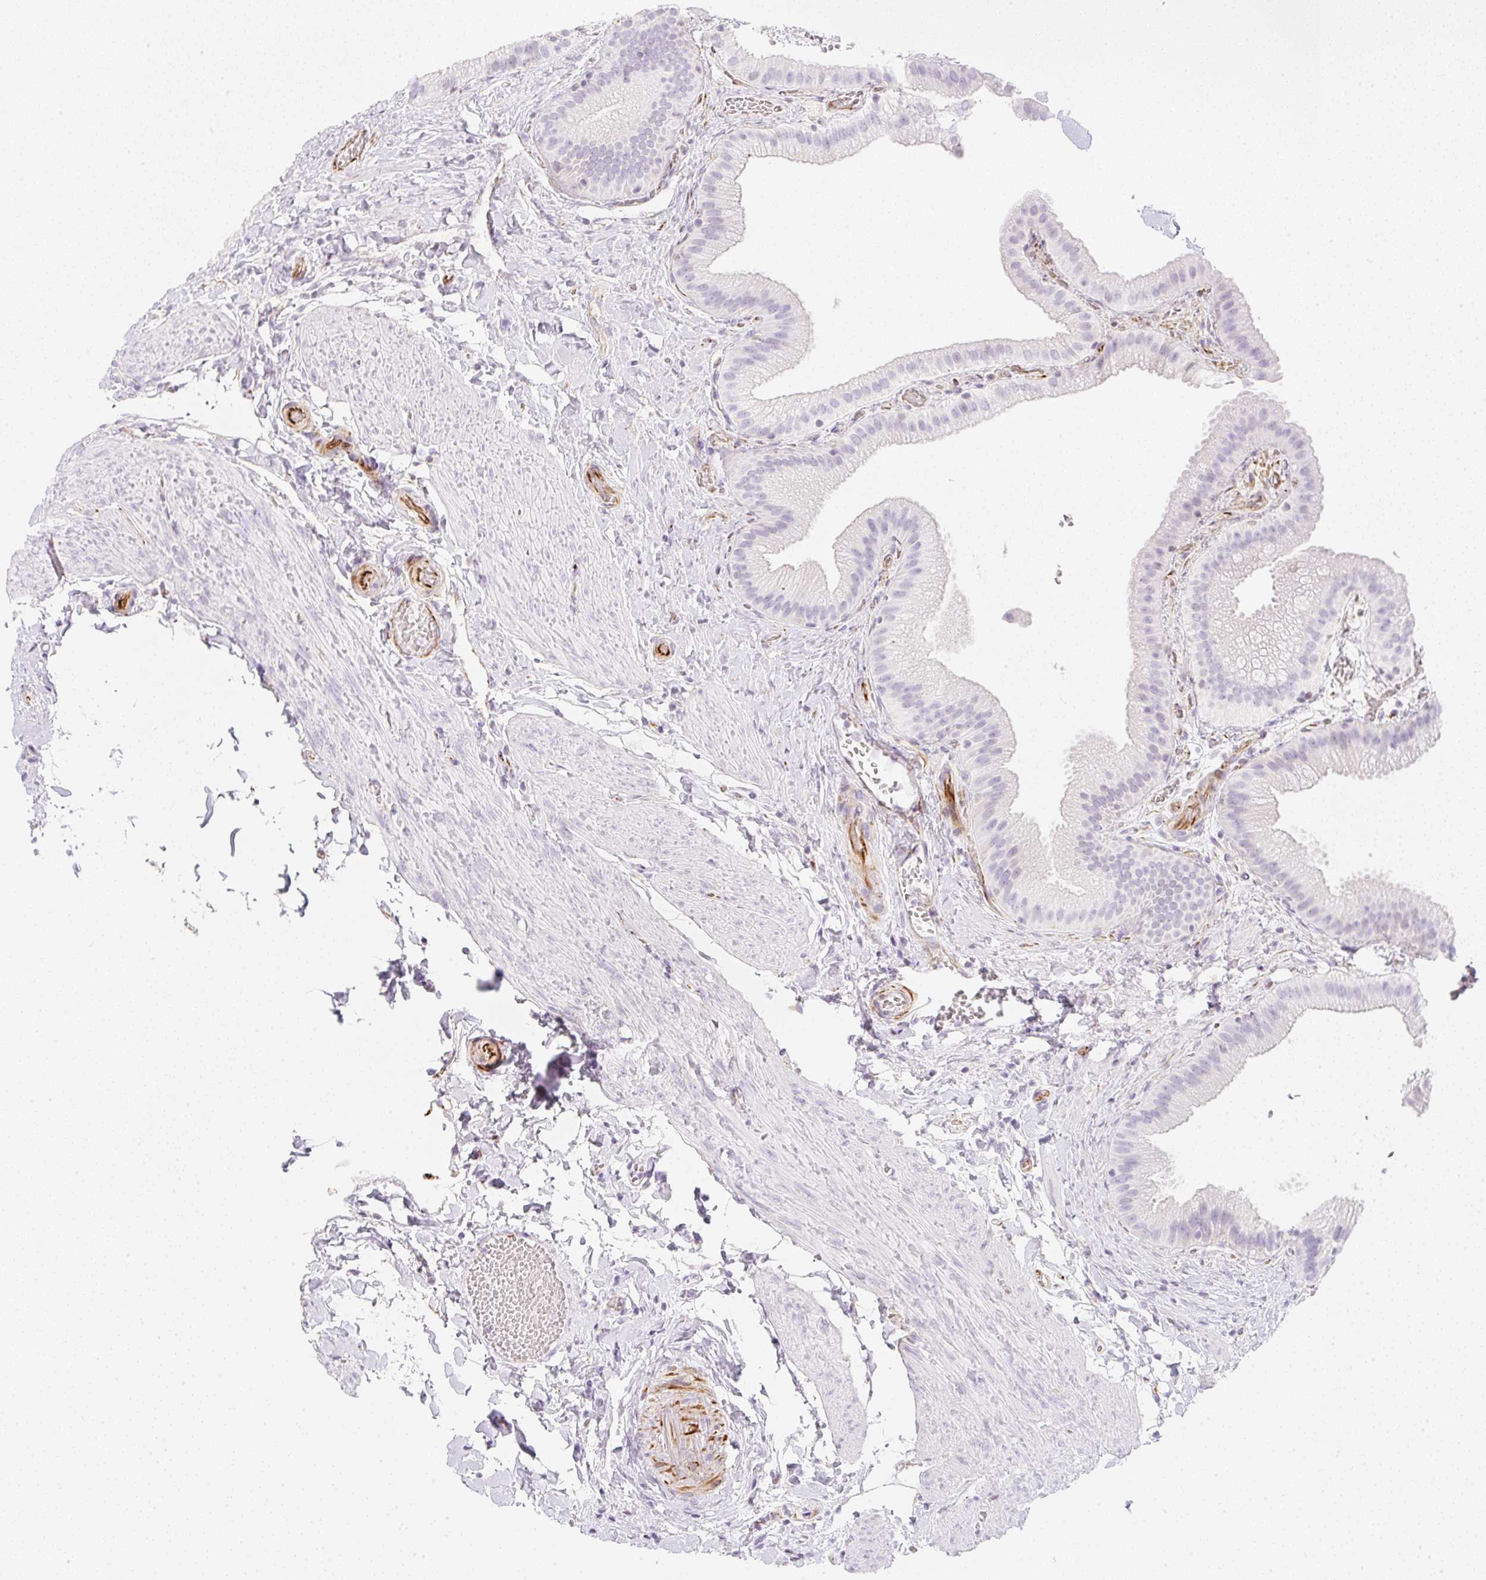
{"staining": {"intensity": "negative", "quantity": "none", "location": "none"}, "tissue": "gallbladder", "cell_type": "Glandular cells", "image_type": "normal", "snomed": [{"axis": "morphology", "description": "Normal tissue, NOS"}, {"axis": "topography", "description": "Gallbladder"}], "caption": "This is a micrograph of IHC staining of unremarkable gallbladder, which shows no expression in glandular cells. Brightfield microscopy of IHC stained with DAB (3,3'-diaminobenzidine) (brown) and hematoxylin (blue), captured at high magnification.", "gene": "ZNF689", "patient": {"sex": "female", "age": 63}}